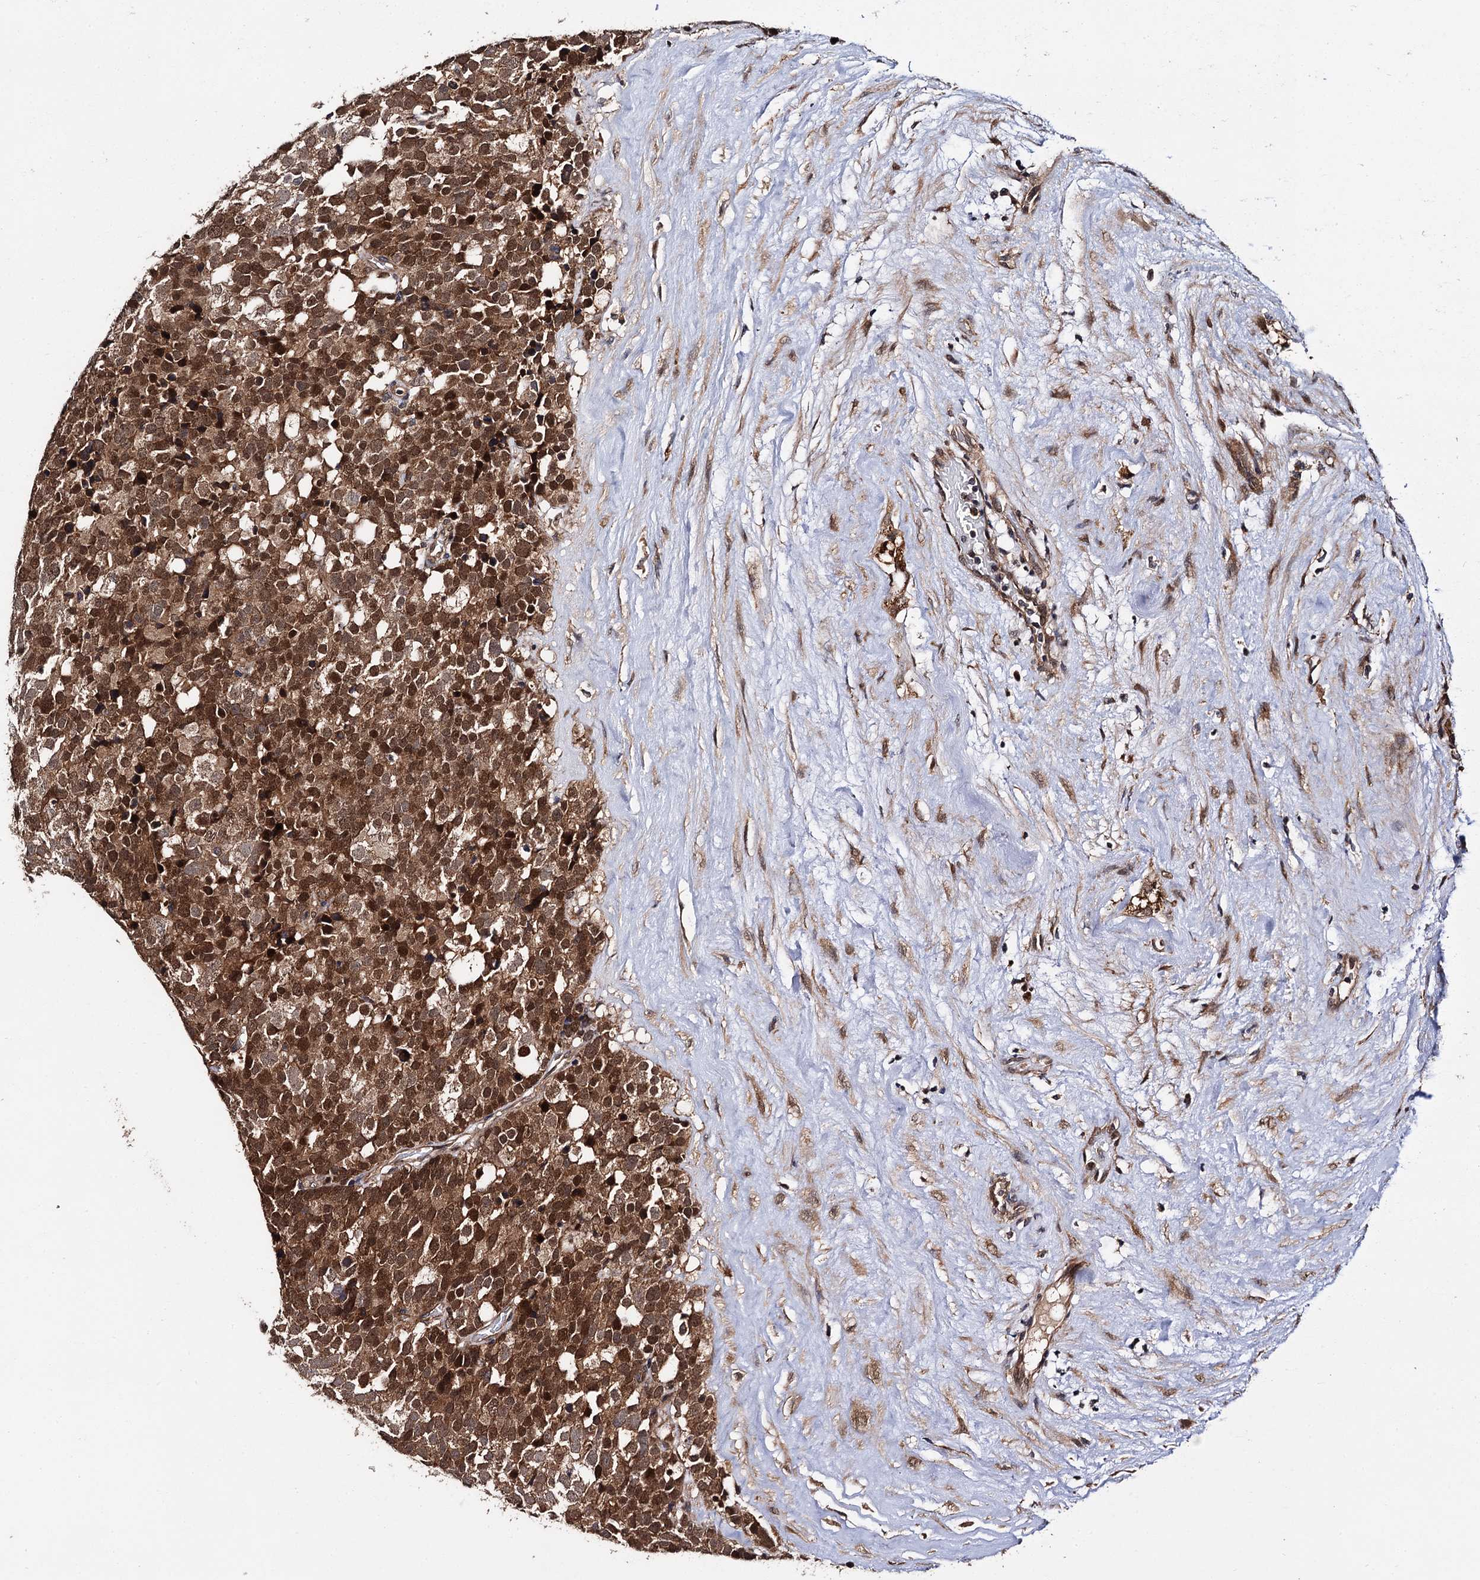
{"staining": {"intensity": "strong", "quantity": ">75%", "location": "cytoplasmic/membranous,nuclear"}, "tissue": "testis cancer", "cell_type": "Tumor cells", "image_type": "cancer", "snomed": [{"axis": "morphology", "description": "Seminoma, NOS"}, {"axis": "topography", "description": "Testis"}], "caption": "Tumor cells reveal strong cytoplasmic/membranous and nuclear expression in approximately >75% of cells in testis seminoma.", "gene": "MIER2", "patient": {"sex": "male", "age": 71}}